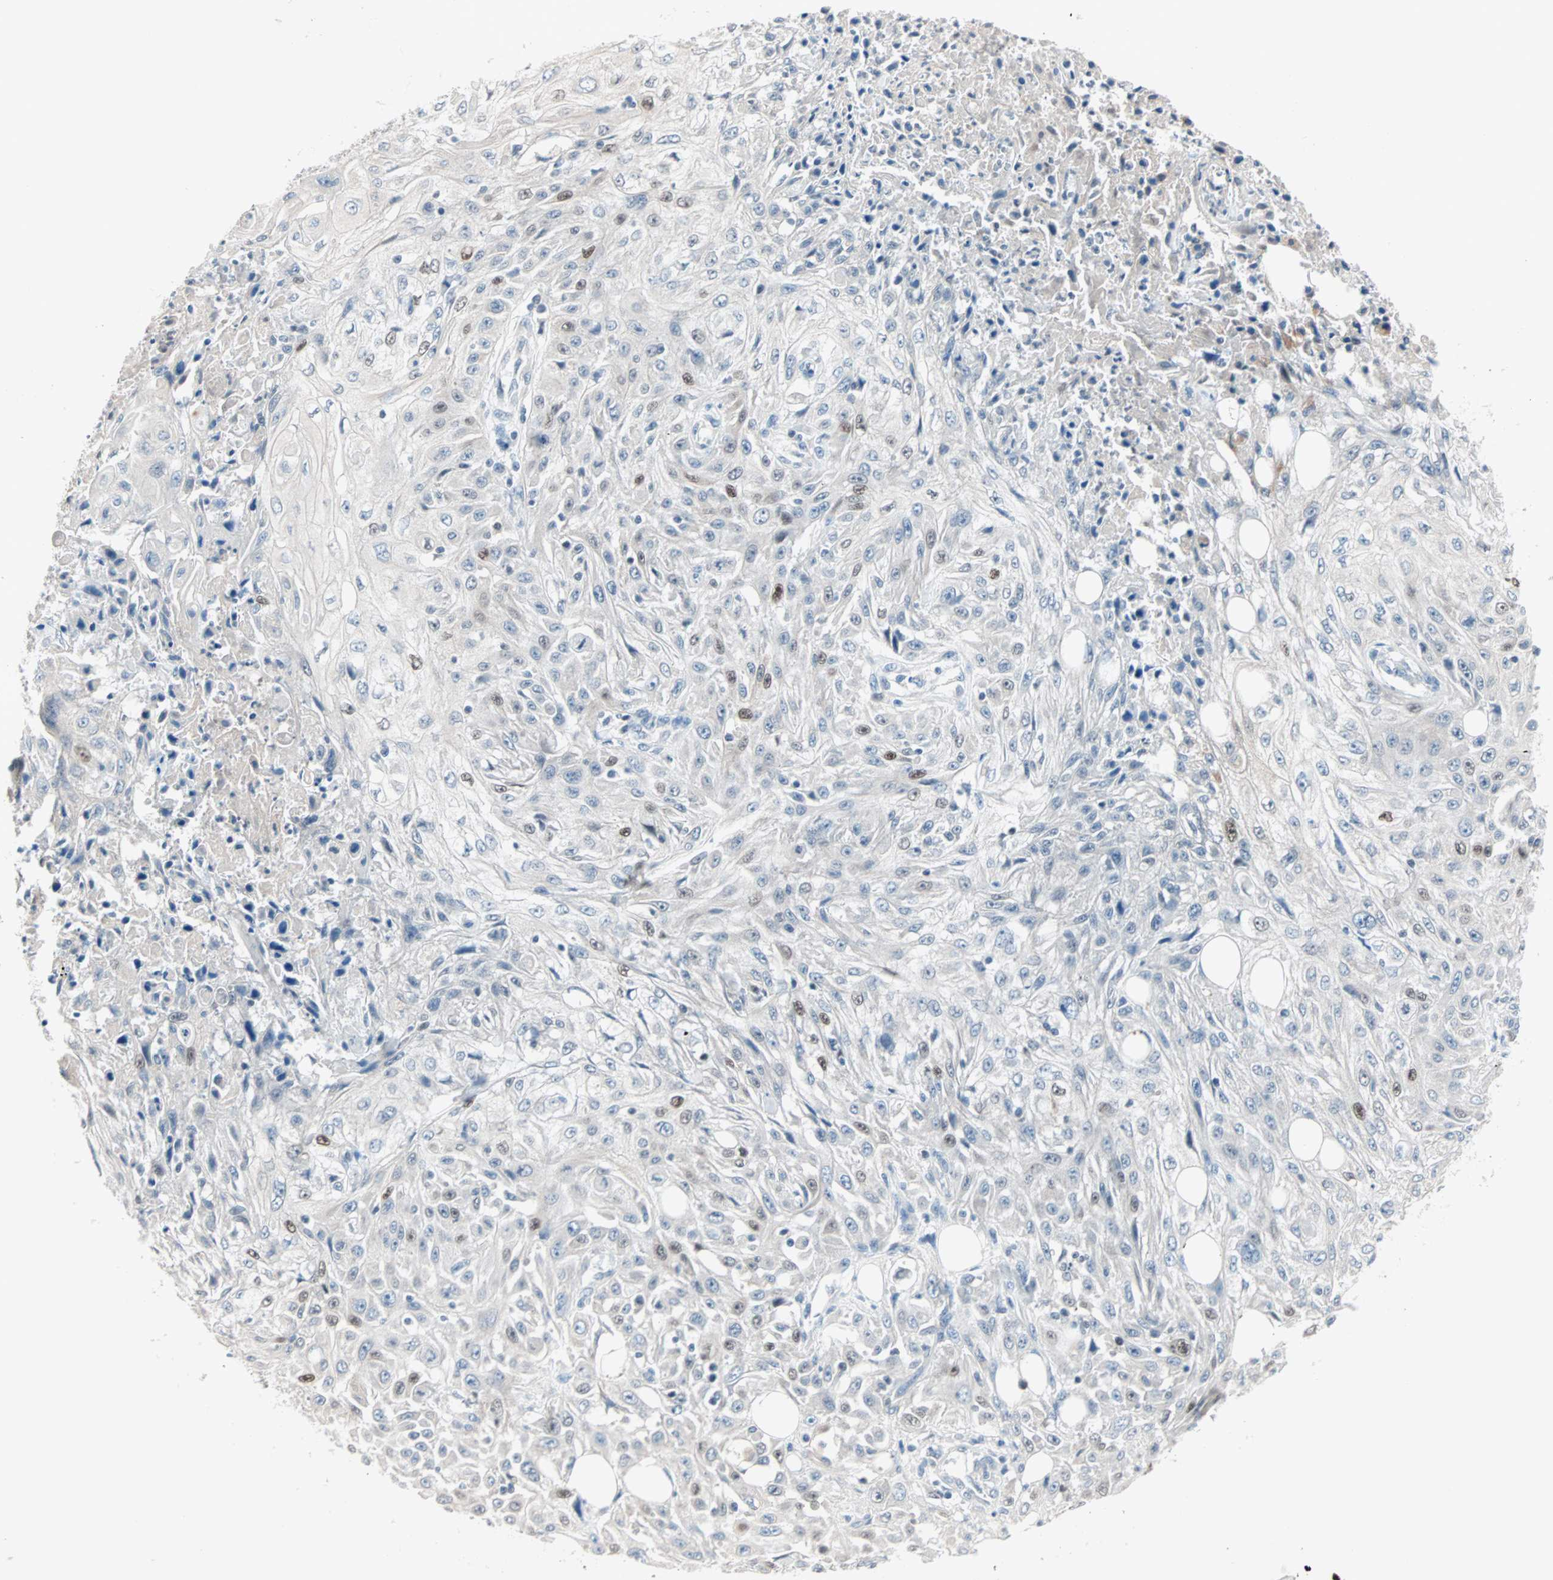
{"staining": {"intensity": "moderate", "quantity": "<25%", "location": "nuclear"}, "tissue": "skin cancer", "cell_type": "Tumor cells", "image_type": "cancer", "snomed": [{"axis": "morphology", "description": "Squamous cell carcinoma, NOS"}, {"axis": "morphology", "description": "Squamous cell carcinoma, metastatic, NOS"}, {"axis": "topography", "description": "Skin"}, {"axis": "topography", "description": "Lymph node"}], "caption": "Skin cancer (metastatic squamous cell carcinoma) was stained to show a protein in brown. There is low levels of moderate nuclear expression in about <25% of tumor cells.", "gene": "CCNE2", "patient": {"sex": "male", "age": 75}}